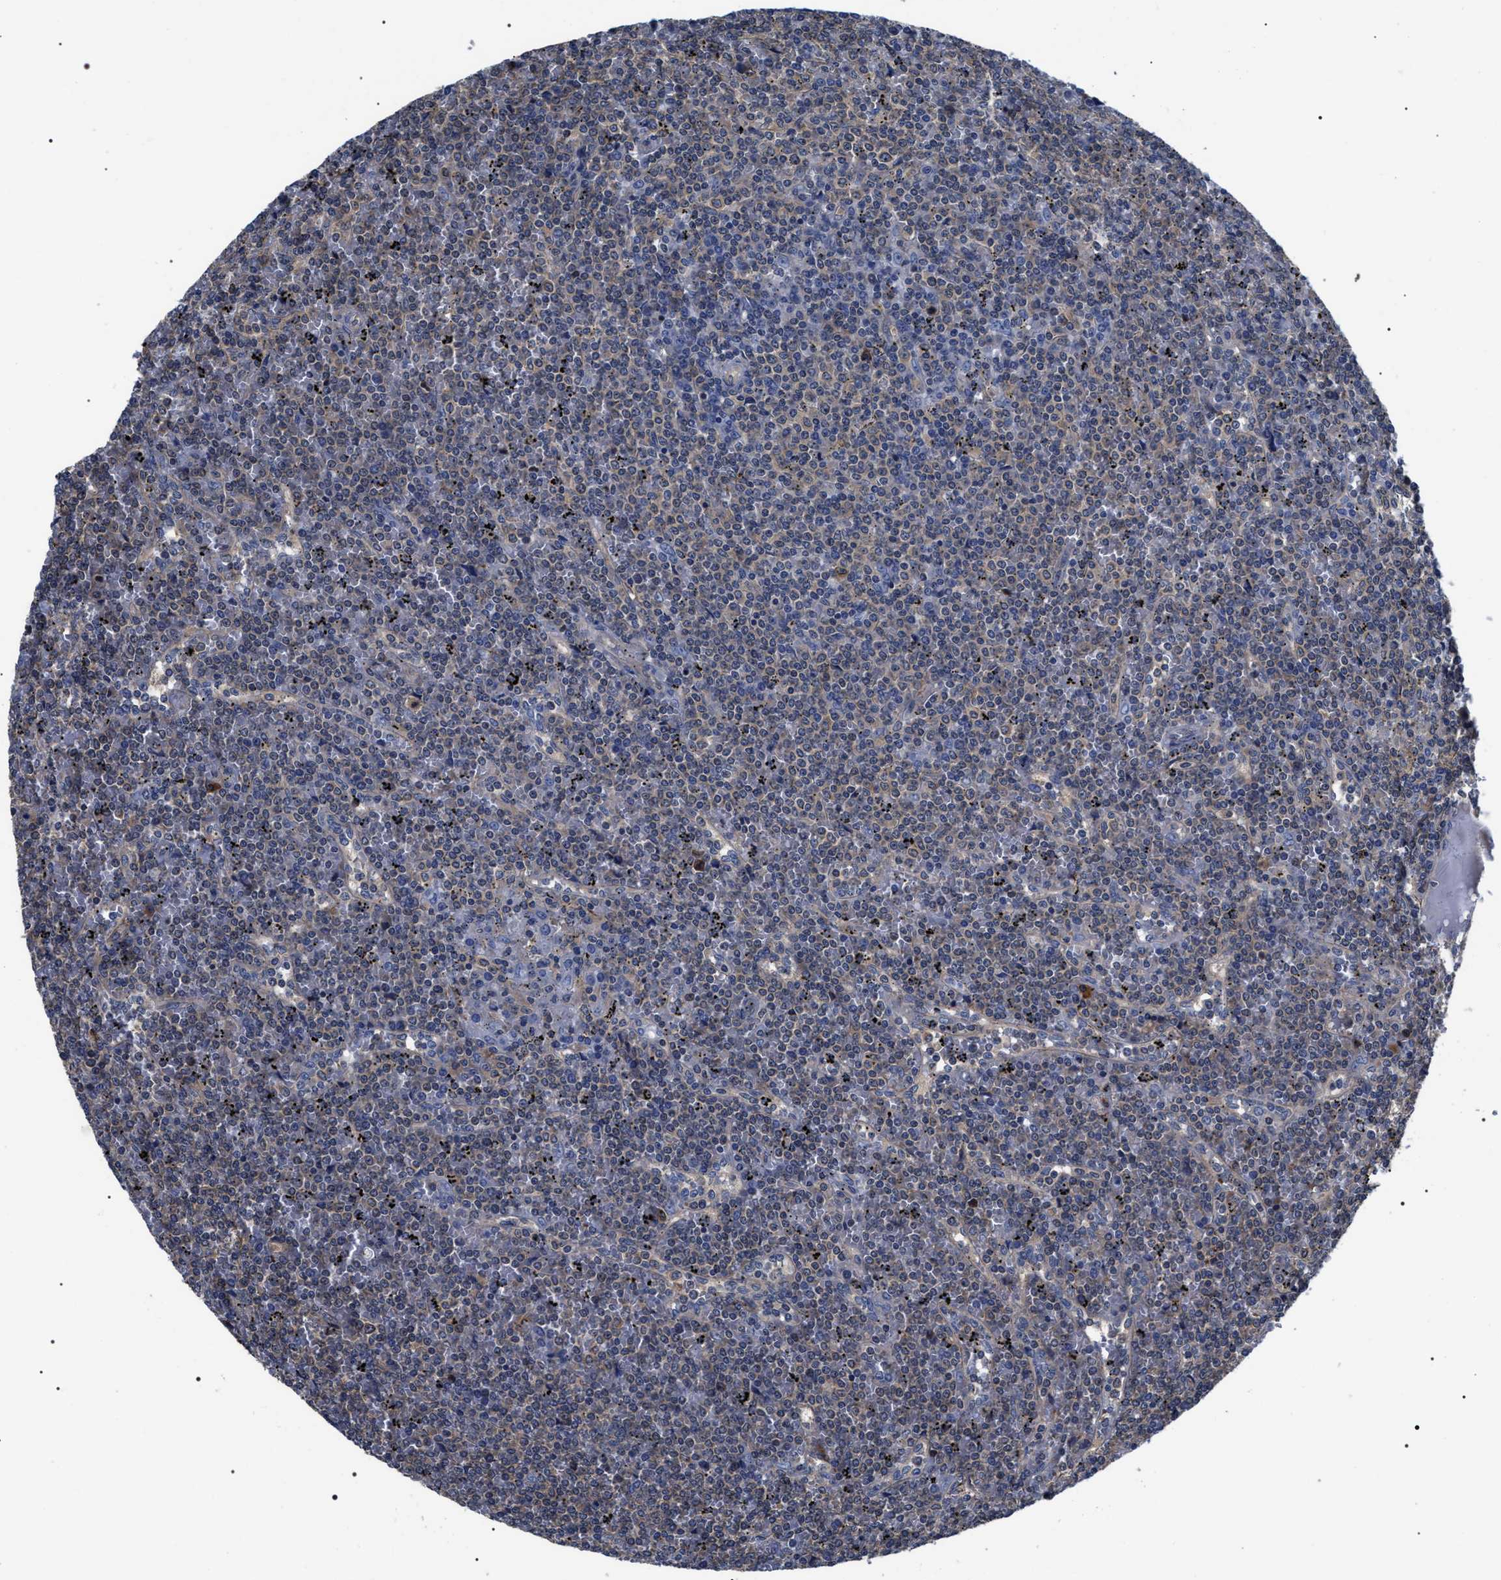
{"staining": {"intensity": "weak", "quantity": "<25%", "location": "cytoplasmic/membranous"}, "tissue": "lymphoma", "cell_type": "Tumor cells", "image_type": "cancer", "snomed": [{"axis": "morphology", "description": "Malignant lymphoma, non-Hodgkin's type, Low grade"}, {"axis": "topography", "description": "Spleen"}], "caption": "There is no significant expression in tumor cells of lymphoma.", "gene": "MIS18A", "patient": {"sex": "female", "age": 19}}